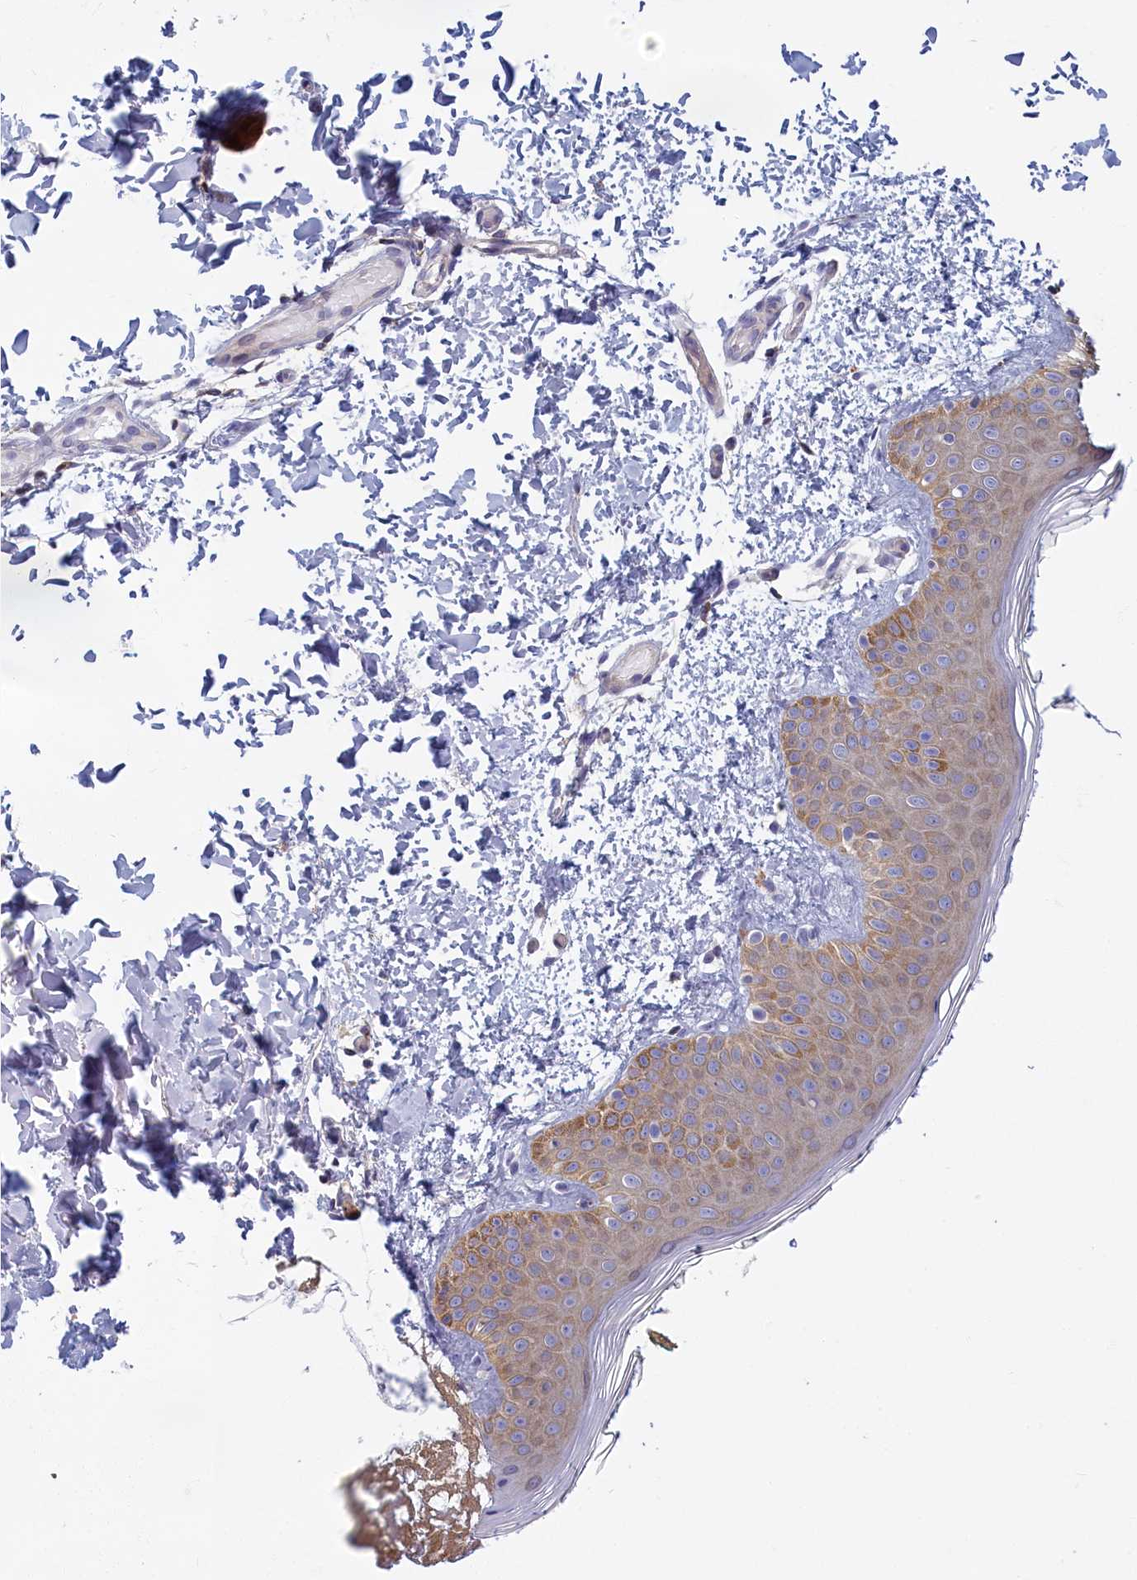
{"staining": {"intensity": "negative", "quantity": "none", "location": "none"}, "tissue": "skin", "cell_type": "Fibroblasts", "image_type": "normal", "snomed": [{"axis": "morphology", "description": "Normal tissue, NOS"}, {"axis": "topography", "description": "Skin"}], "caption": "Immunohistochemistry image of normal skin: skin stained with DAB (3,3'-diaminobenzidine) demonstrates no significant protein positivity in fibroblasts. (DAB IHC visualized using brightfield microscopy, high magnification).", "gene": "NOL10", "patient": {"sex": "male", "age": 36}}